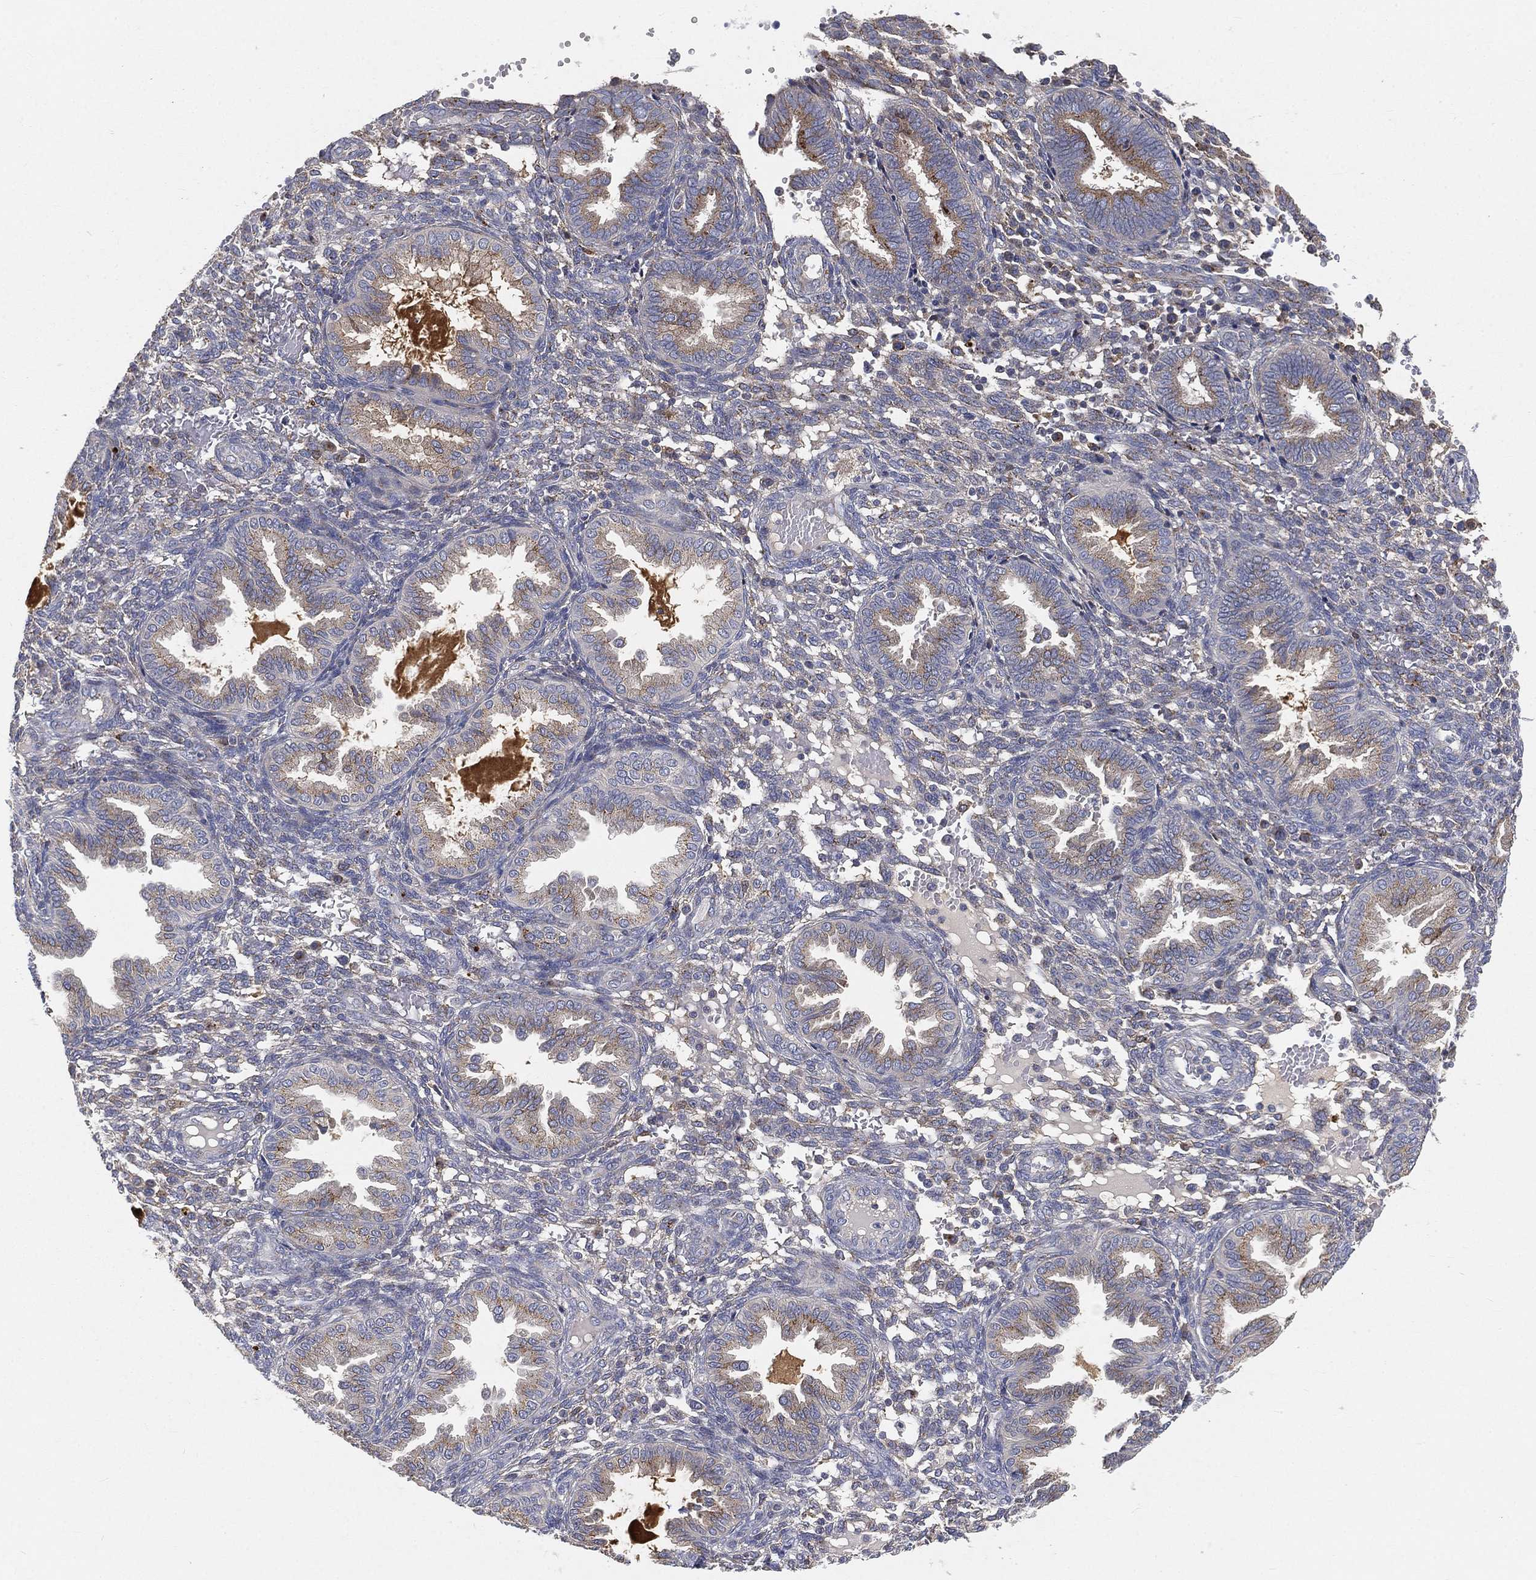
{"staining": {"intensity": "negative", "quantity": "none", "location": "none"}, "tissue": "endometrium", "cell_type": "Cells in endometrial stroma", "image_type": "normal", "snomed": [{"axis": "morphology", "description": "Normal tissue, NOS"}, {"axis": "topography", "description": "Endometrium"}], "caption": "High magnification brightfield microscopy of benign endometrium stained with DAB (3,3'-diaminobenzidine) (brown) and counterstained with hematoxylin (blue): cells in endometrial stroma show no significant positivity. (Brightfield microscopy of DAB (3,3'-diaminobenzidine) immunohistochemistry (IHC) at high magnification).", "gene": "CTSL", "patient": {"sex": "female", "age": 42}}